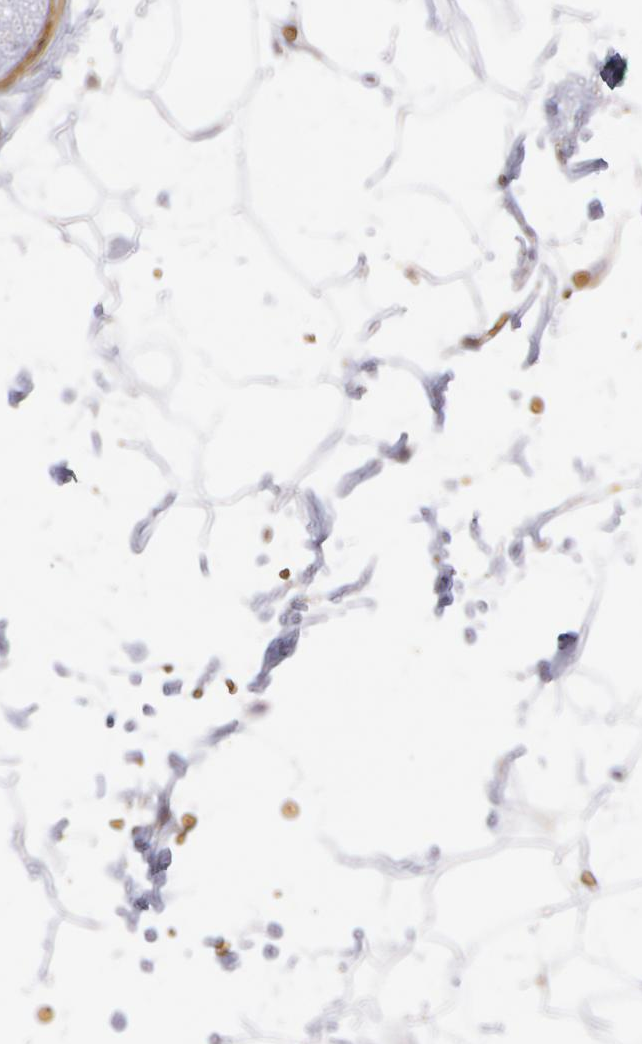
{"staining": {"intensity": "negative", "quantity": "none", "location": "none"}, "tissue": "adipose tissue", "cell_type": "Adipocytes", "image_type": "normal", "snomed": [{"axis": "morphology", "description": "Normal tissue, NOS"}, {"axis": "topography", "description": "Soft tissue"}], "caption": "Adipocytes show no significant protein staining in normal adipose tissue. (Stains: DAB (3,3'-diaminobenzidine) IHC with hematoxylin counter stain, Microscopy: brightfield microscopy at high magnification).", "gene": "SLC2A1", "patient": {"sex": "male", "age": 72}}